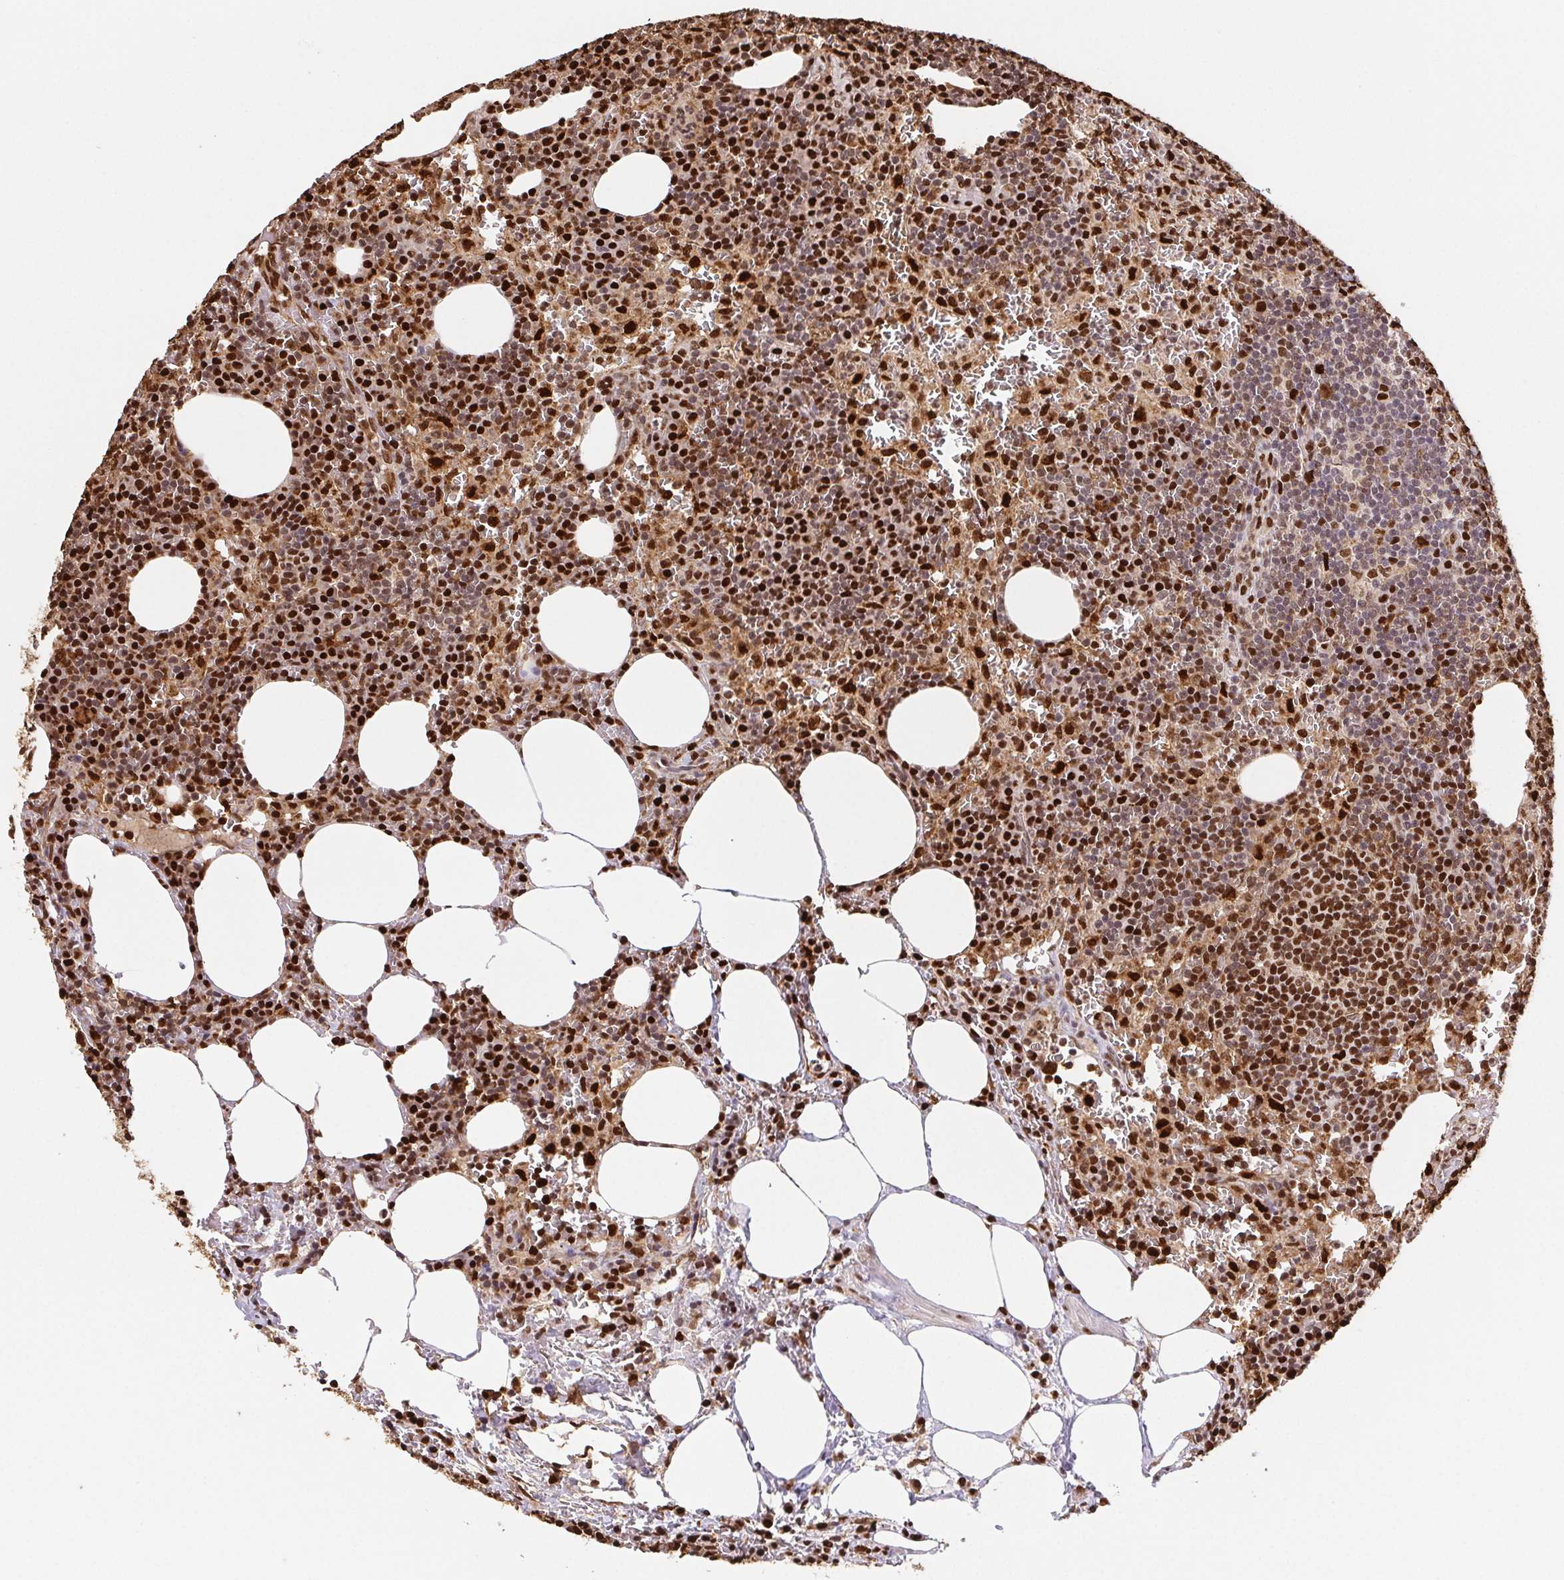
{"staining": {"intensity": "strong", "quantity": "25%-75%", "location": "nuclear"}, "tissue": "lymph node", "cell_type": "Non-germinal center cells", "image_type": "normal", "snomed": [{"axis": "morphology", "description": "Normal tissue, NOS"}, {"axis": "topography", "description": "Lymph node"}], "caption": "A high amount of strong nuclear staining is appreciated in approximately 25%-75% of non-germinal center cells in benign lymph node.", "gene": "SETSIP", "patient": {"sex": "male", "age": 67}}